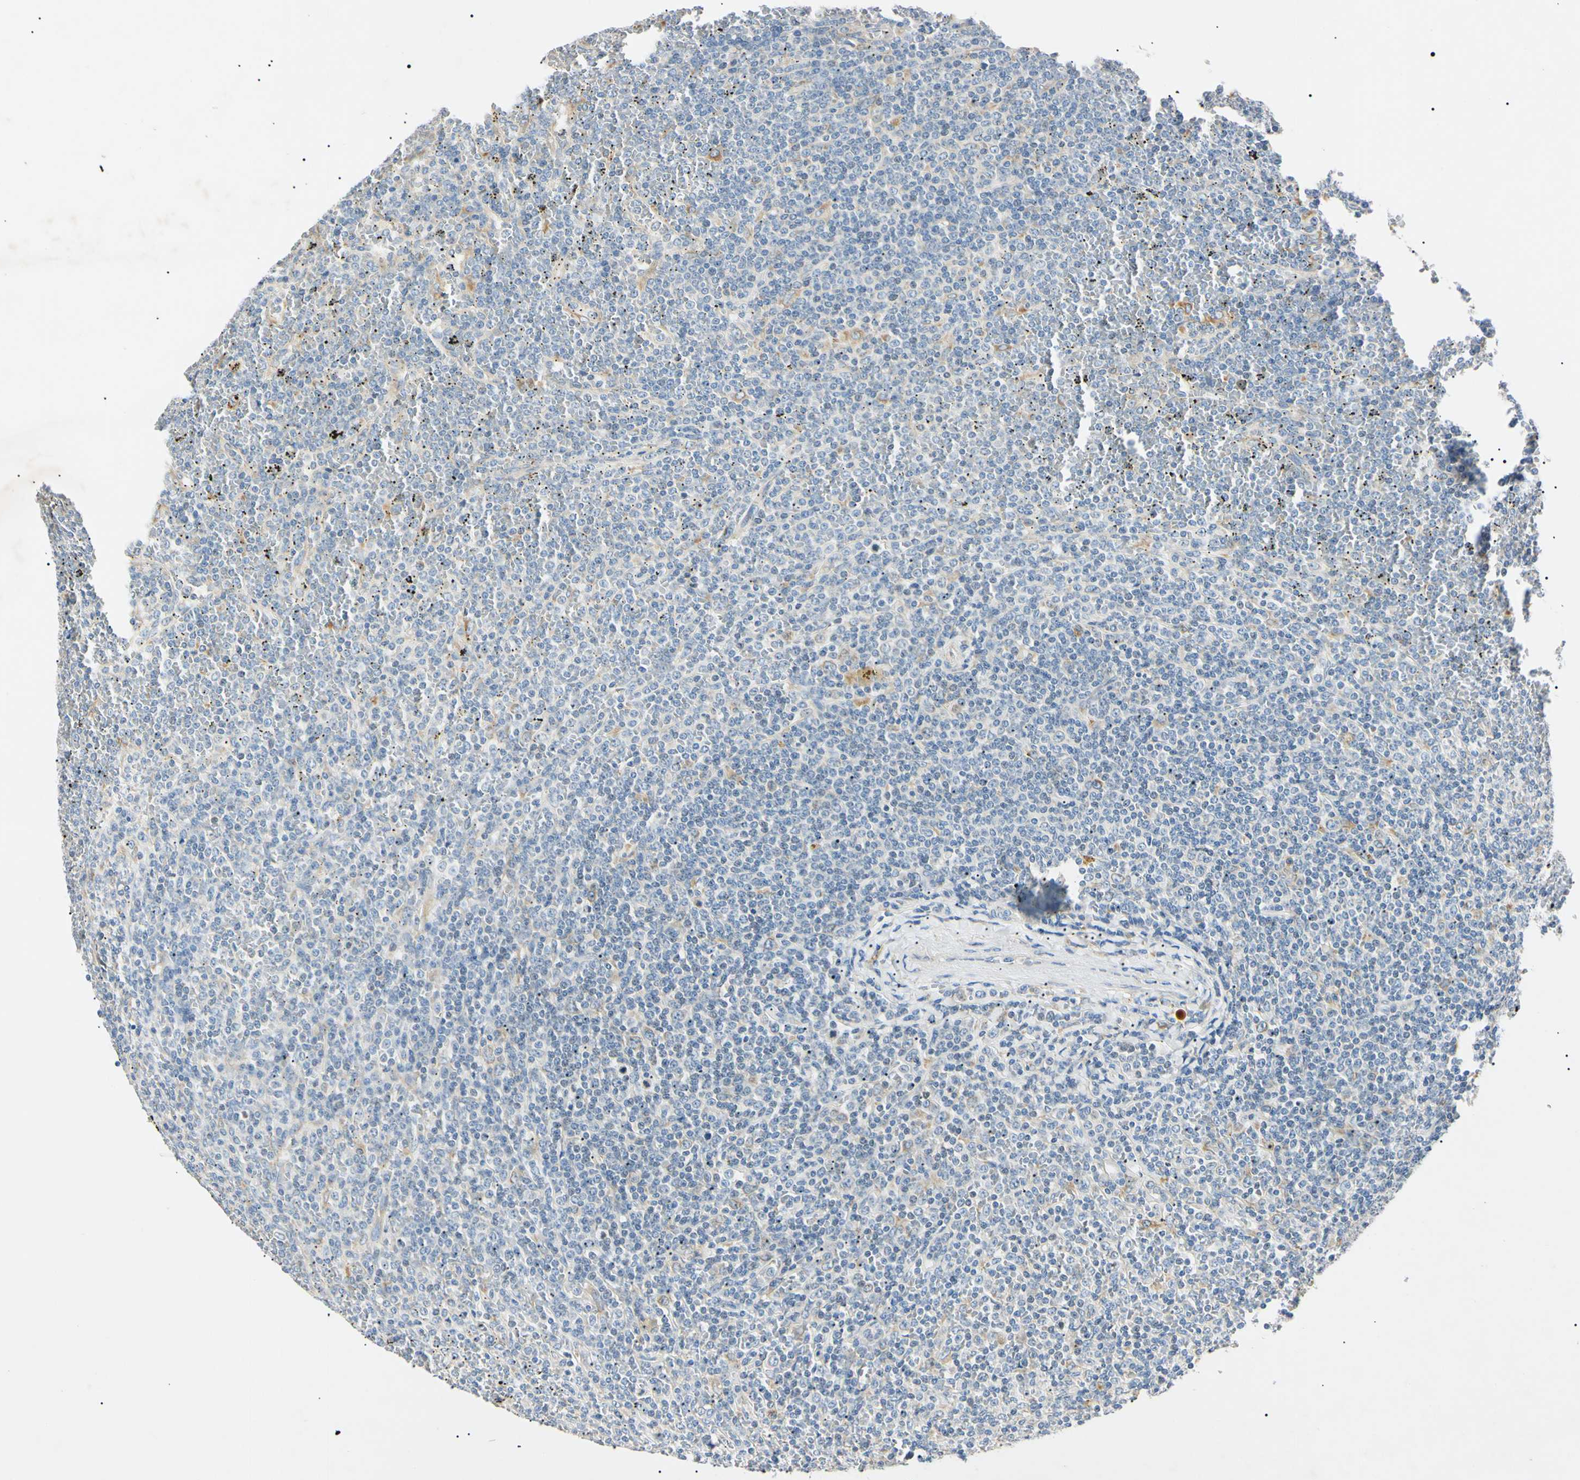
{"staining": {"intensity": "moderate", "quantity": "<25%", "location": "cytoplasmic/membranous"}, "tissue": "lymphoma", "cell_type": "Tumor cells", "image_type": "cancer", "snomed": [{"axis": "morphology", "description": "Malignant lymphoma, non-Hodgkin's type, Low grade"}, {"axis": "topography", "description": "Spleen"}], "caption": "Protein expression analysis of human low-grade malignant lymphoma, non-Hodgkin's type reveals moderate cytoplasmic/membranous expression in approximately <25% of tumor cells.", "gene": "DNAJB12", "patient": {"sex": "female", "age": 19}}